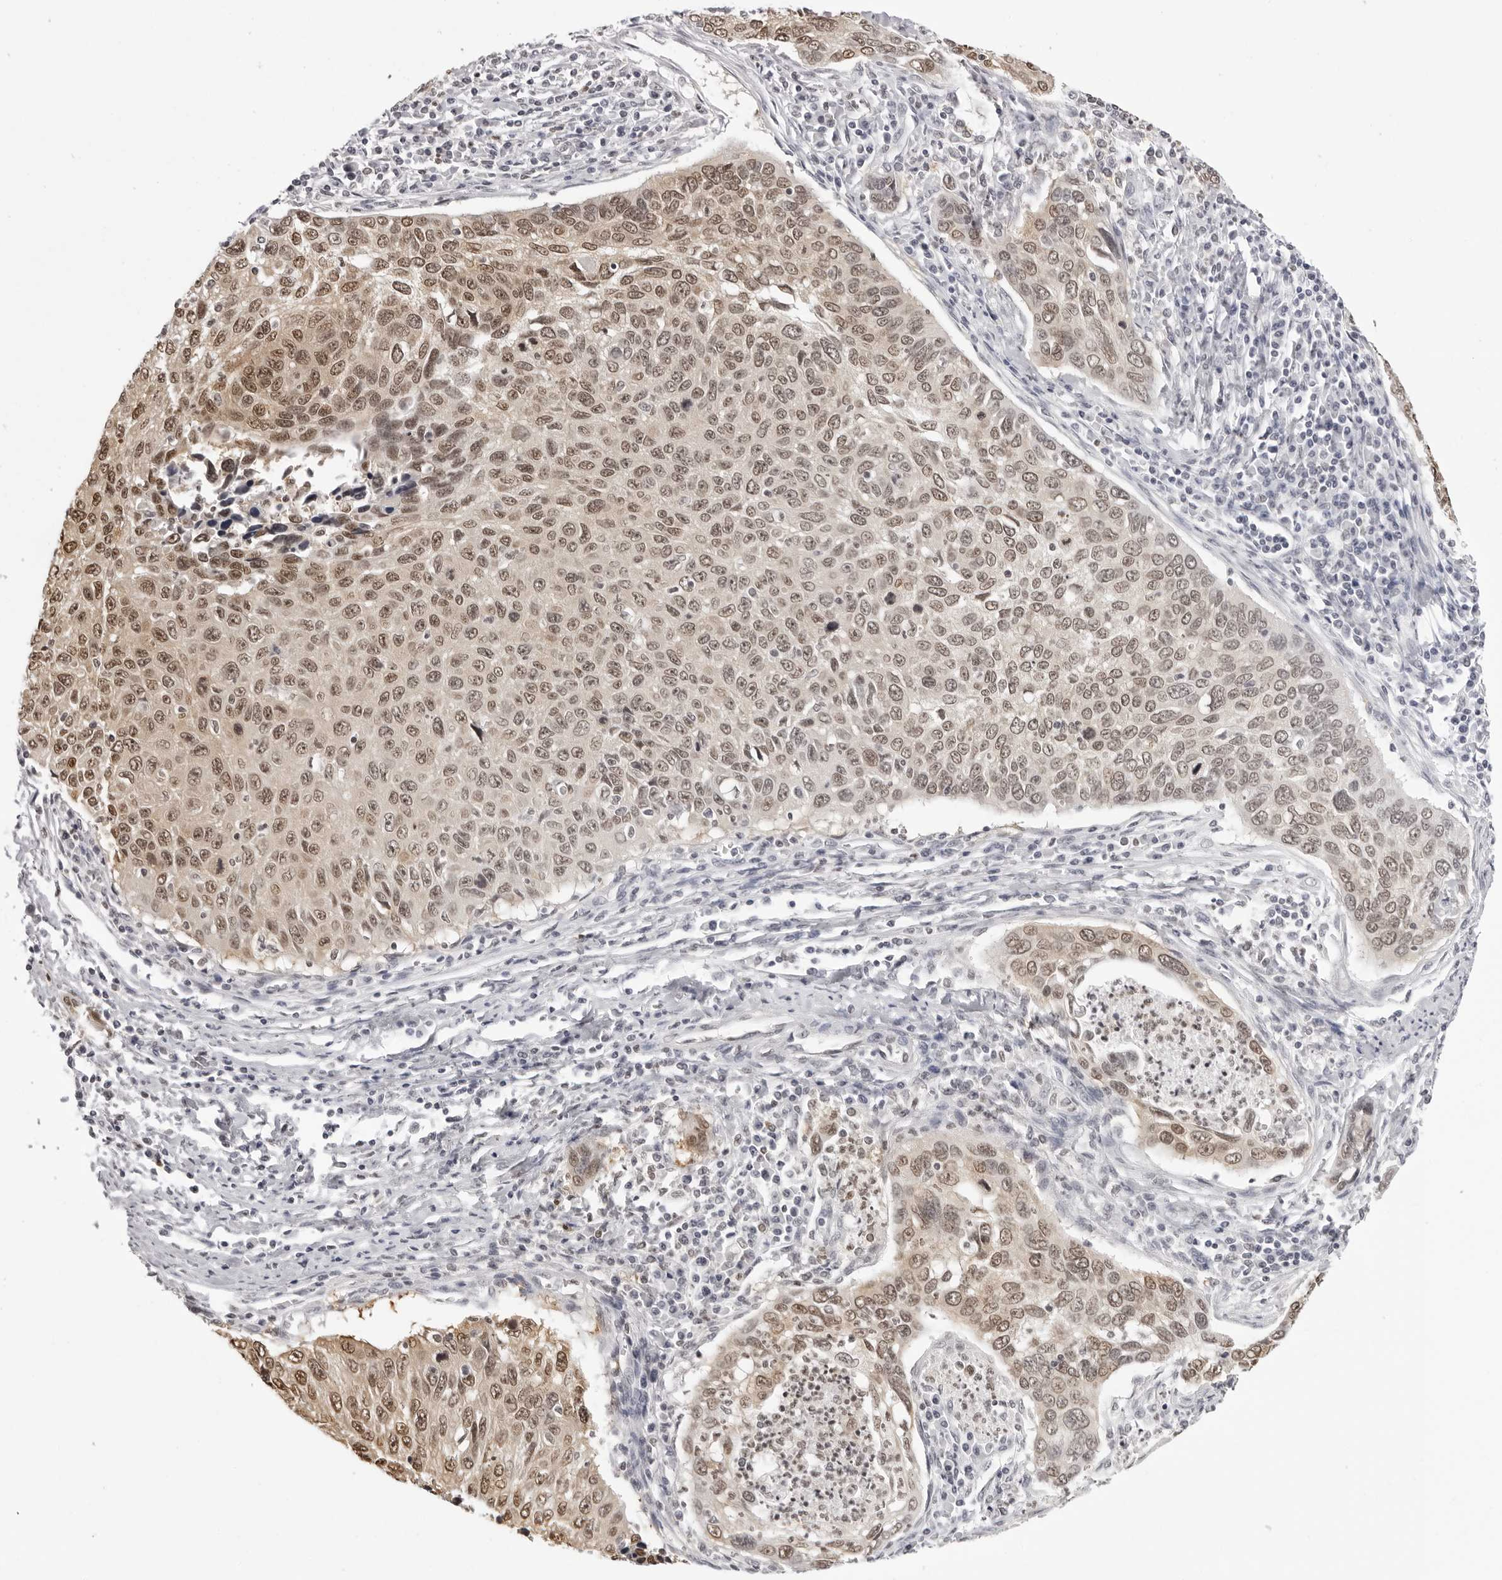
{"staining": {"intensity": "moderate", "quantity": ">75%", "location": "nuclear"}, "tissue": "cervical cancer", "cell_type": "Tumor cells", "image_type": "cancer", "snomed": [{"axis": "morphology", "description": "Squamous cell carcinoma, NOS"}, {"axis": "topography", "description": "Cervix"}], "caption": "Protein staining exhibits moderate nuclear expression in about >75% of tumor cells in squamous cell carcinoma (cervical).", "gene": "HSPA4", "patient": {"sex": "female", "age": 53}}